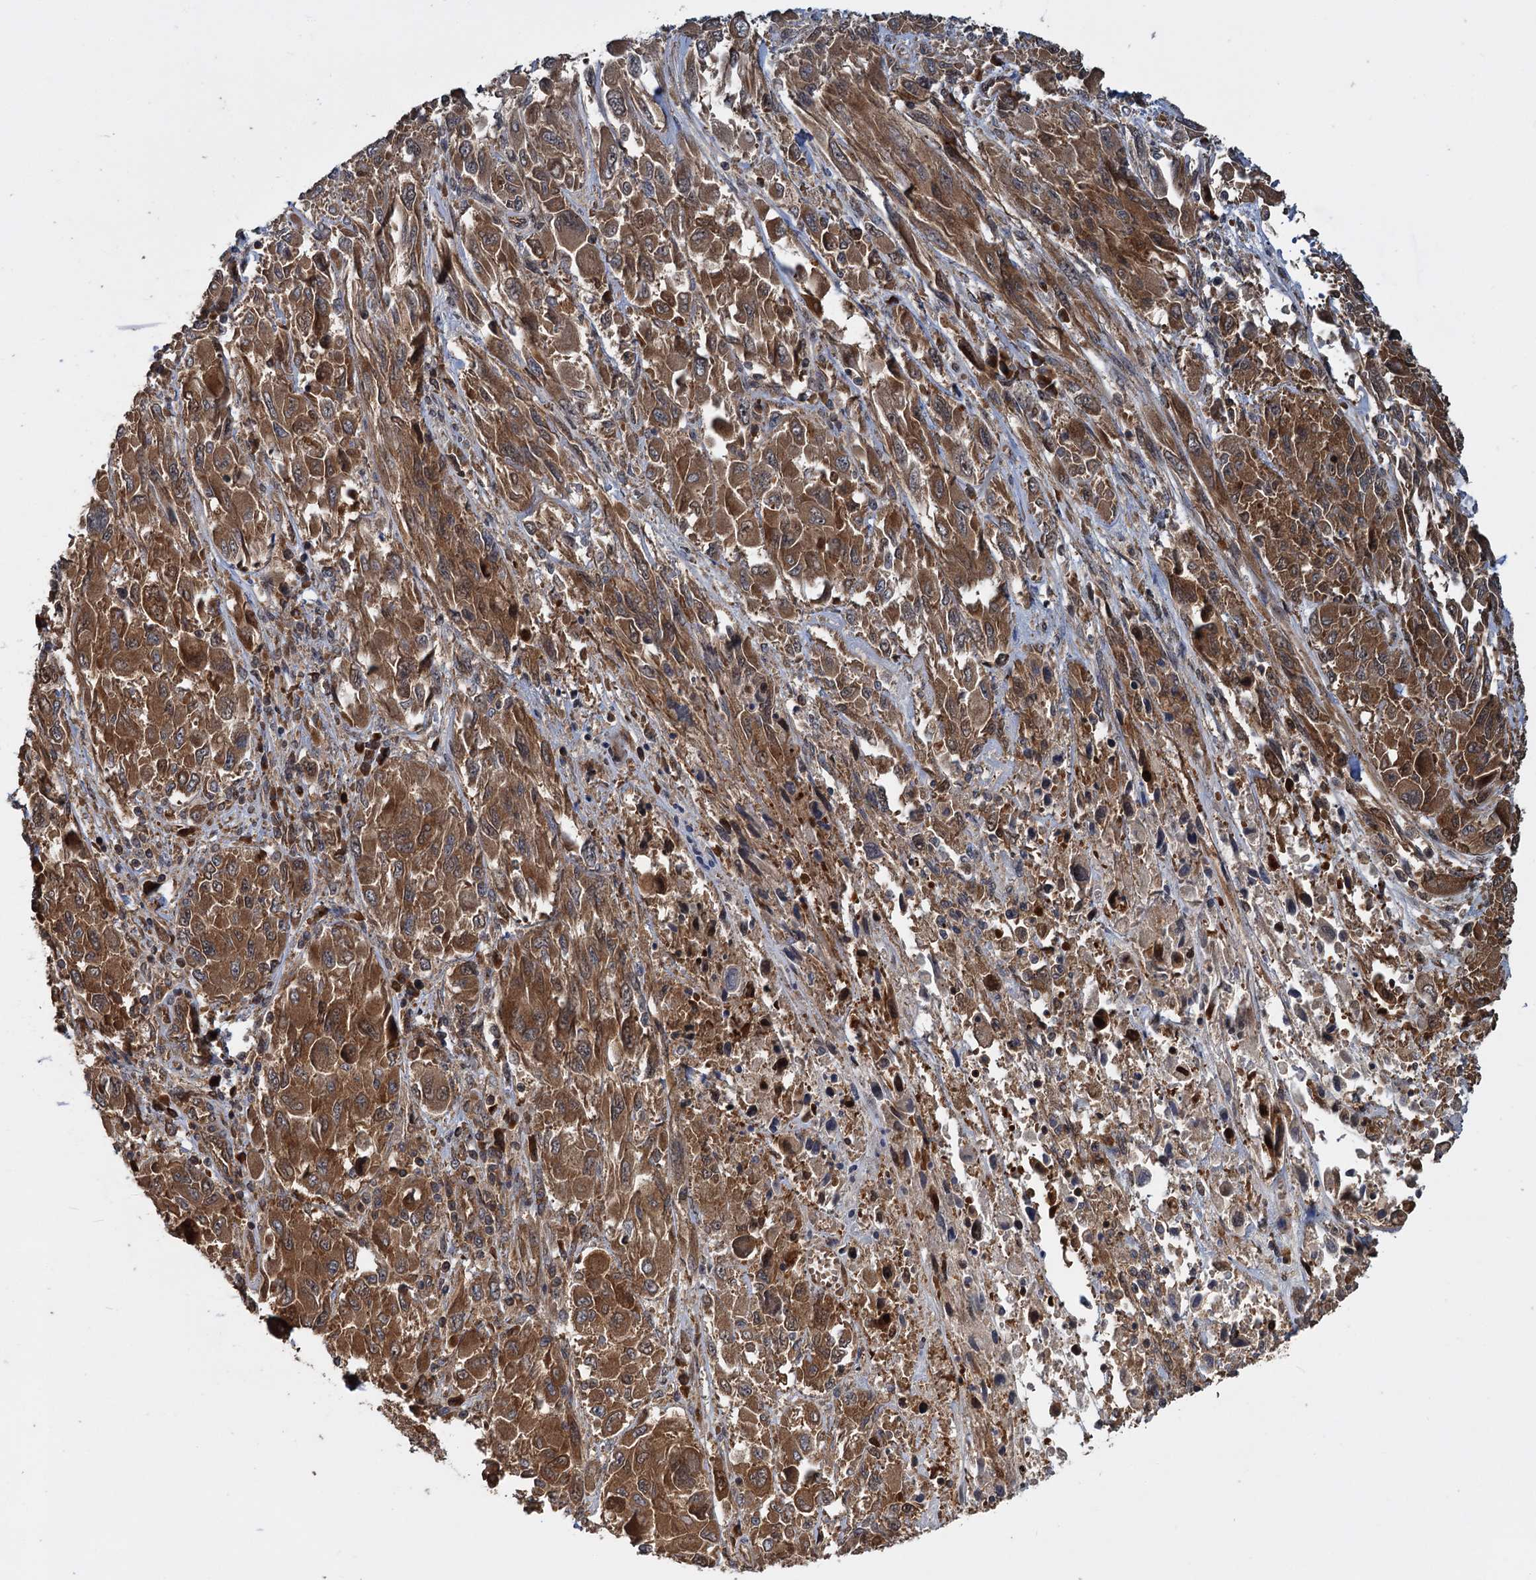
{"staining": {"intensity": "moderate", "quantity": ">75%", "location": "cytoplasmic/membranous"}, "tissue": "melanoma", "cell_type": "Tumor cells", "image_type": "cancer", "snomed": [{"axis": "morphology", "description": "Malignant melanoma, NOS"}, {"axis": "topography", "description": "Skin"}], "caption": "Immunohistochemistry of melanoma shows medium levels of moderate cytoplasmic/membranous expression in about >75% of tumor cells. The protein of interest is stained brown, and the nuclei are stained in blue (DAB IHC with brightfield microscopy, high magnification).", "gene": "KANSL2", "patient": {"sex": "female", "age": 91}}